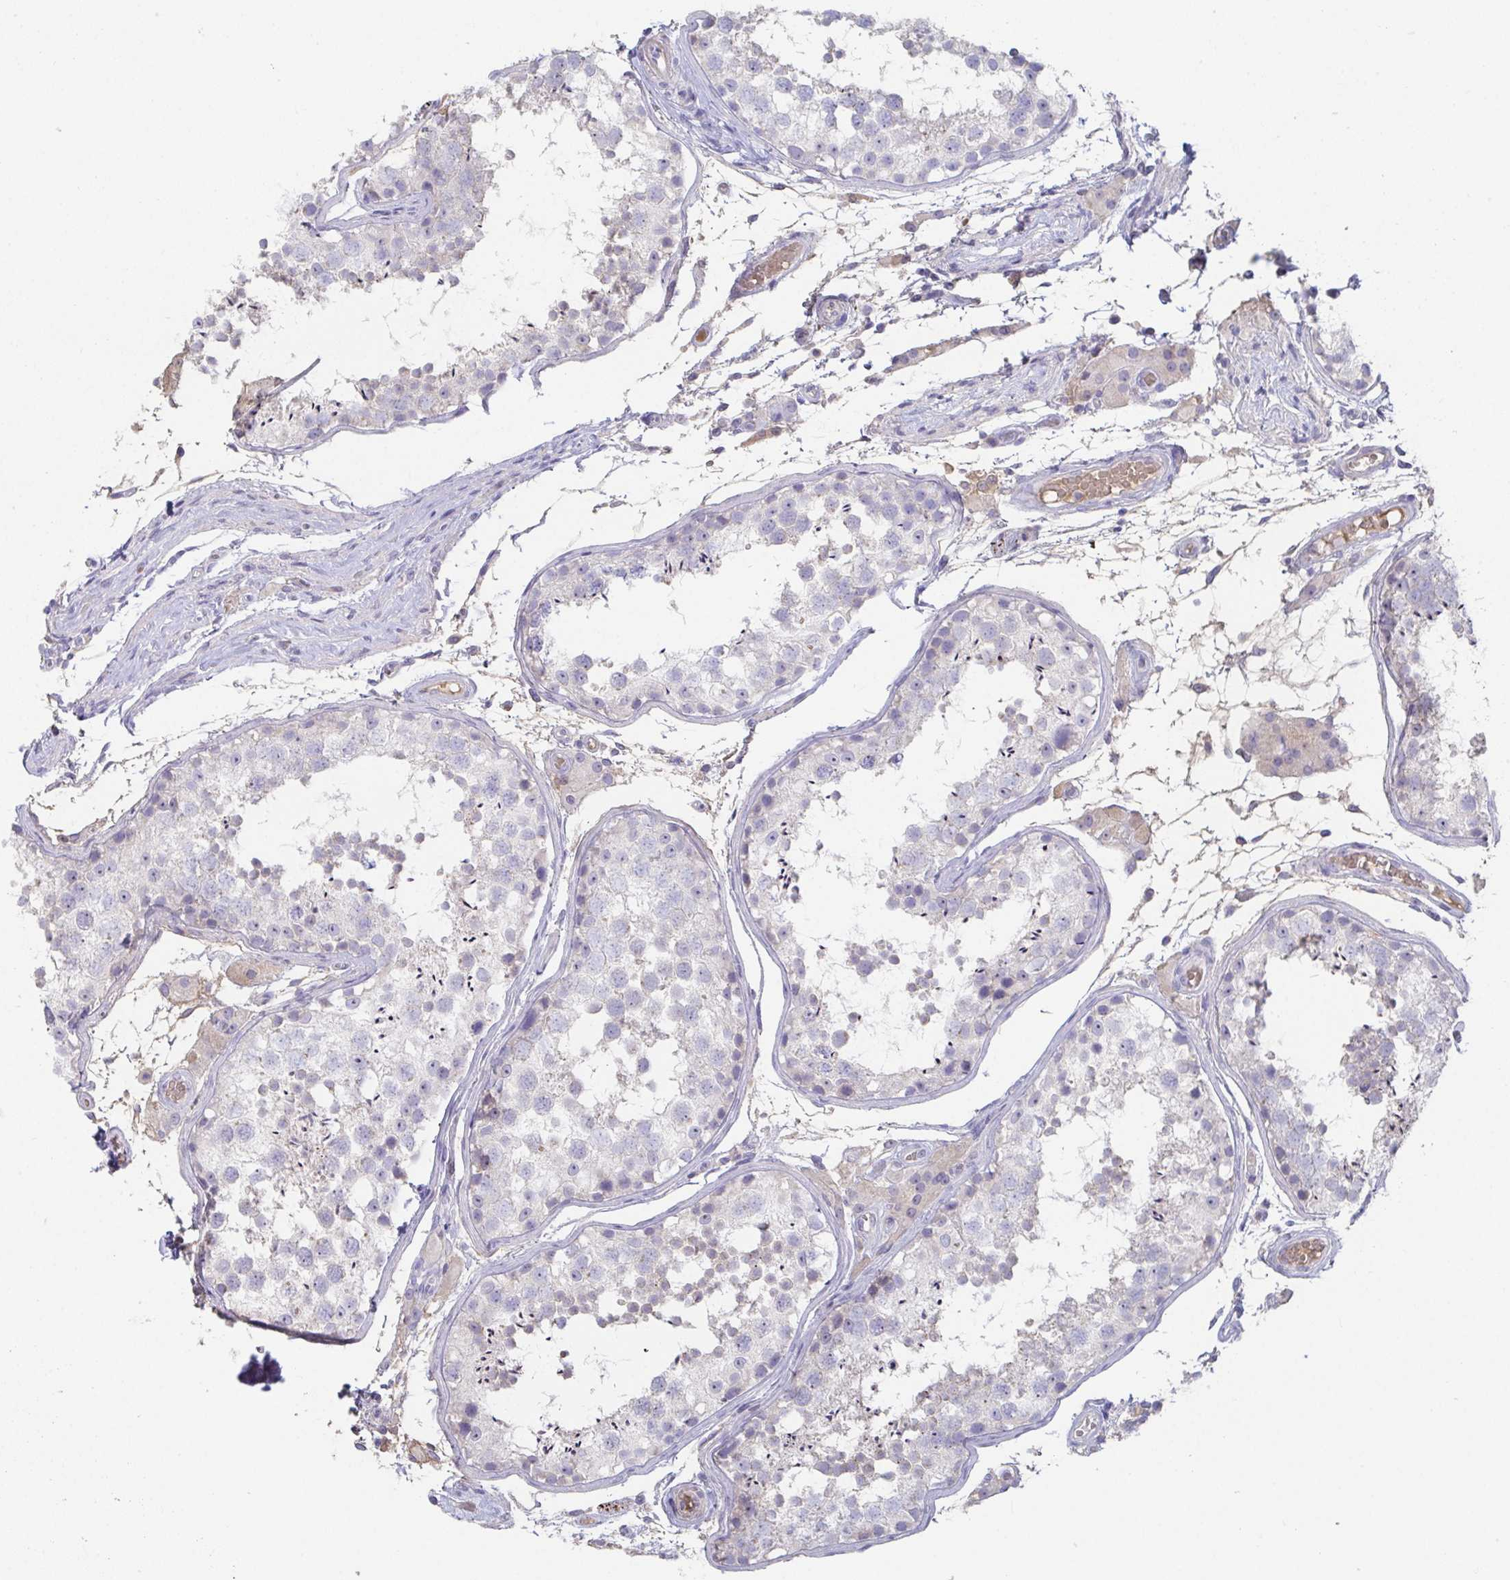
{"staining": {"intensity": "negative", "quantity": "none", "location": "none"}, "tissue": "testis", "cell_type": "Cells in seminiferous ducts", "image_type": "normal", "snomed": [{"axis": "morphology", "description": "Normal tissue, NOS"}, {"axis": "morphology", "description": "Seminoma, NOS"}, {"axis": "topography", "description": "Testis"}], "caption": "IHC histopathology image of benign testis: human testis stained with DAB (3,3'-diaminobenzidine) demonstrates no significant protein positivity in cells in seminiferous ducts. Nuclei are stained in blue.", "gene": "ANO5", "patient": {"sex": "male", "age": 29}}